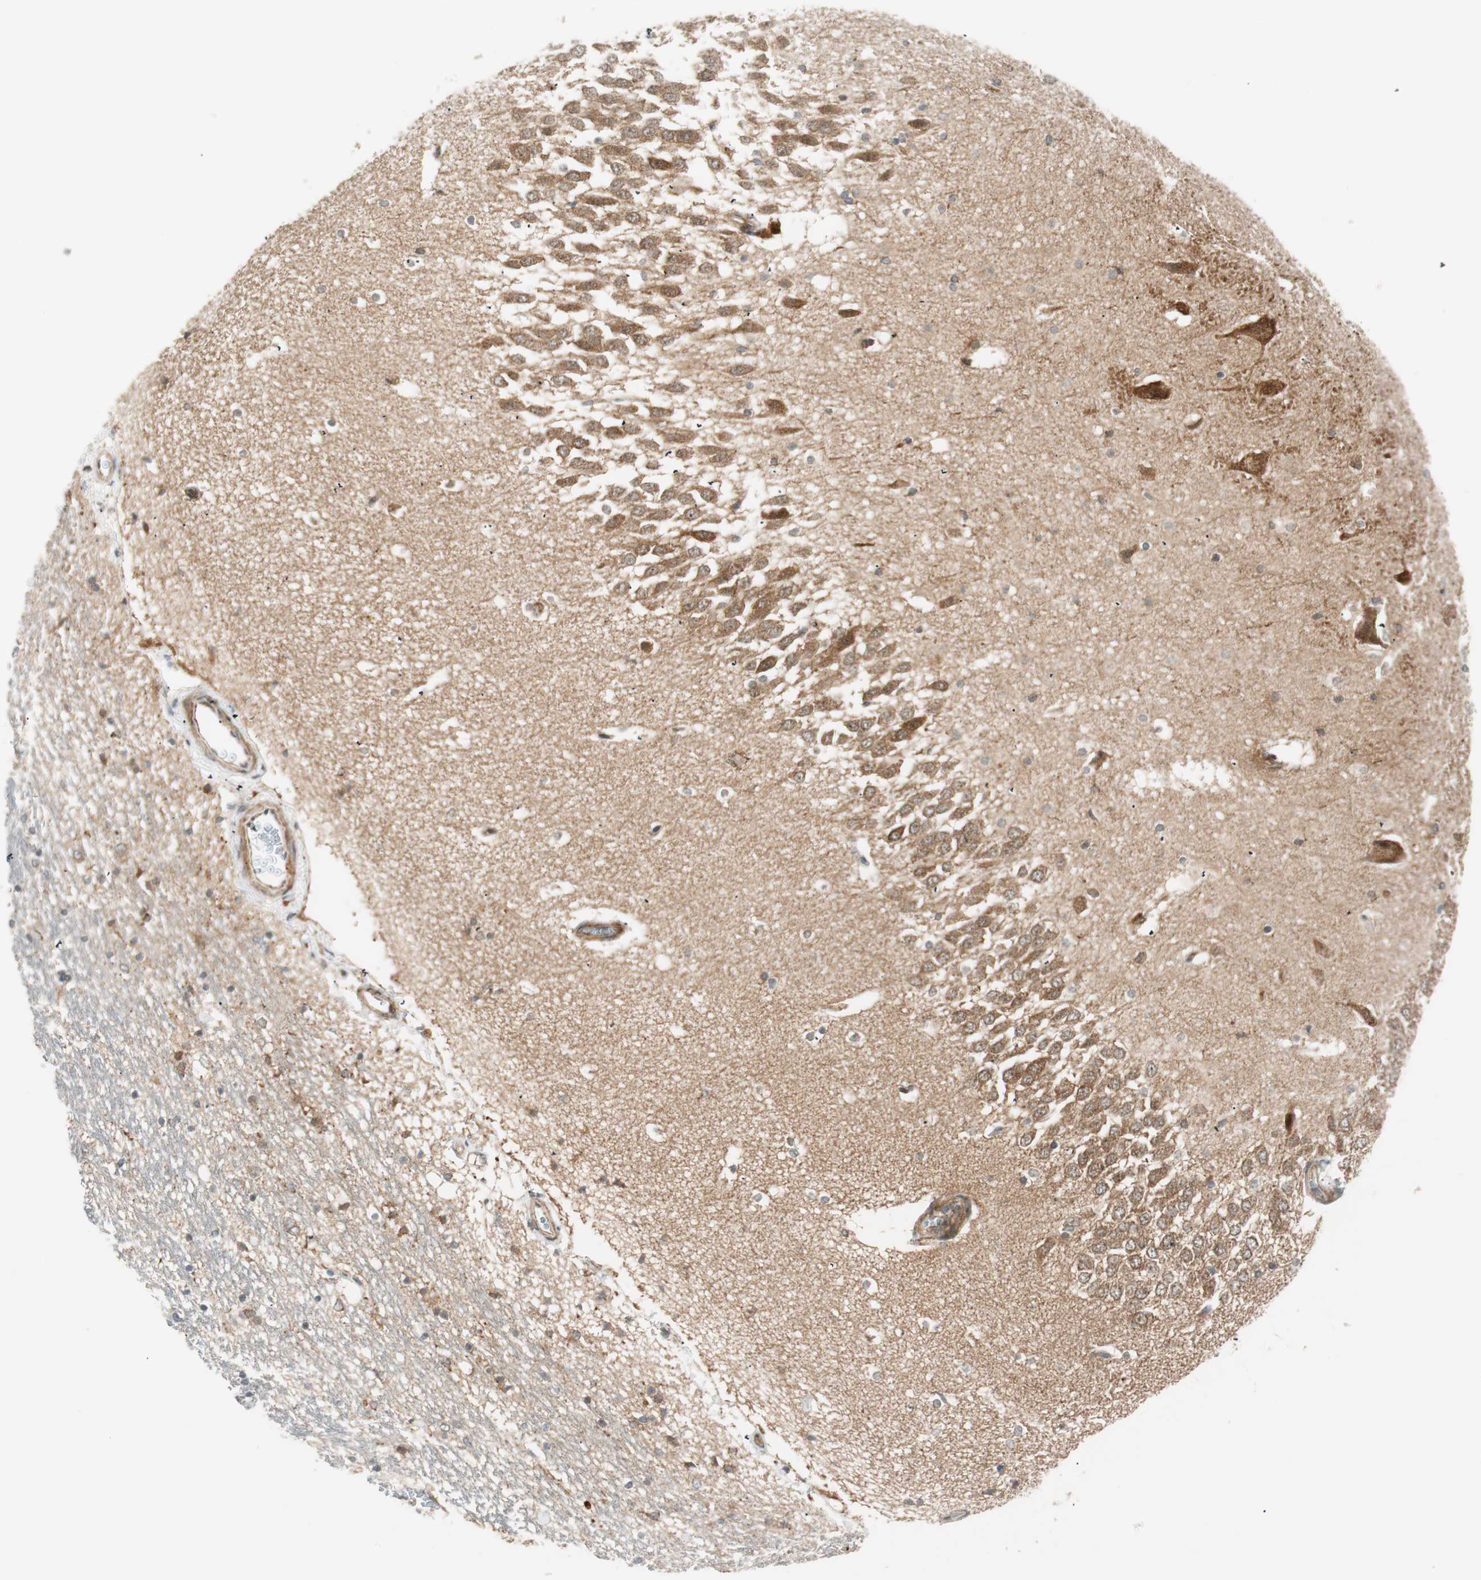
{"staining": {"intensity": "negative", "quantity": "none", "location": "none"}, "tissue": "hippocampus", "cell_type": "Glial cells", "image_type": "normal", "snomed": [{"axis": "morphology", "description": "Normal tissue, NOS"}, {"axis": "topography", "description": "Hippocampus"}], "caption": "IHC micrograph of unremarkable hippocampus: hippocampus stained with DAB (3,3'-diaminobenzidine) exhibits no significant protein staining in glial cells.", "gene": "ABI1", "patient": {"sex": "male", "age": 45}}